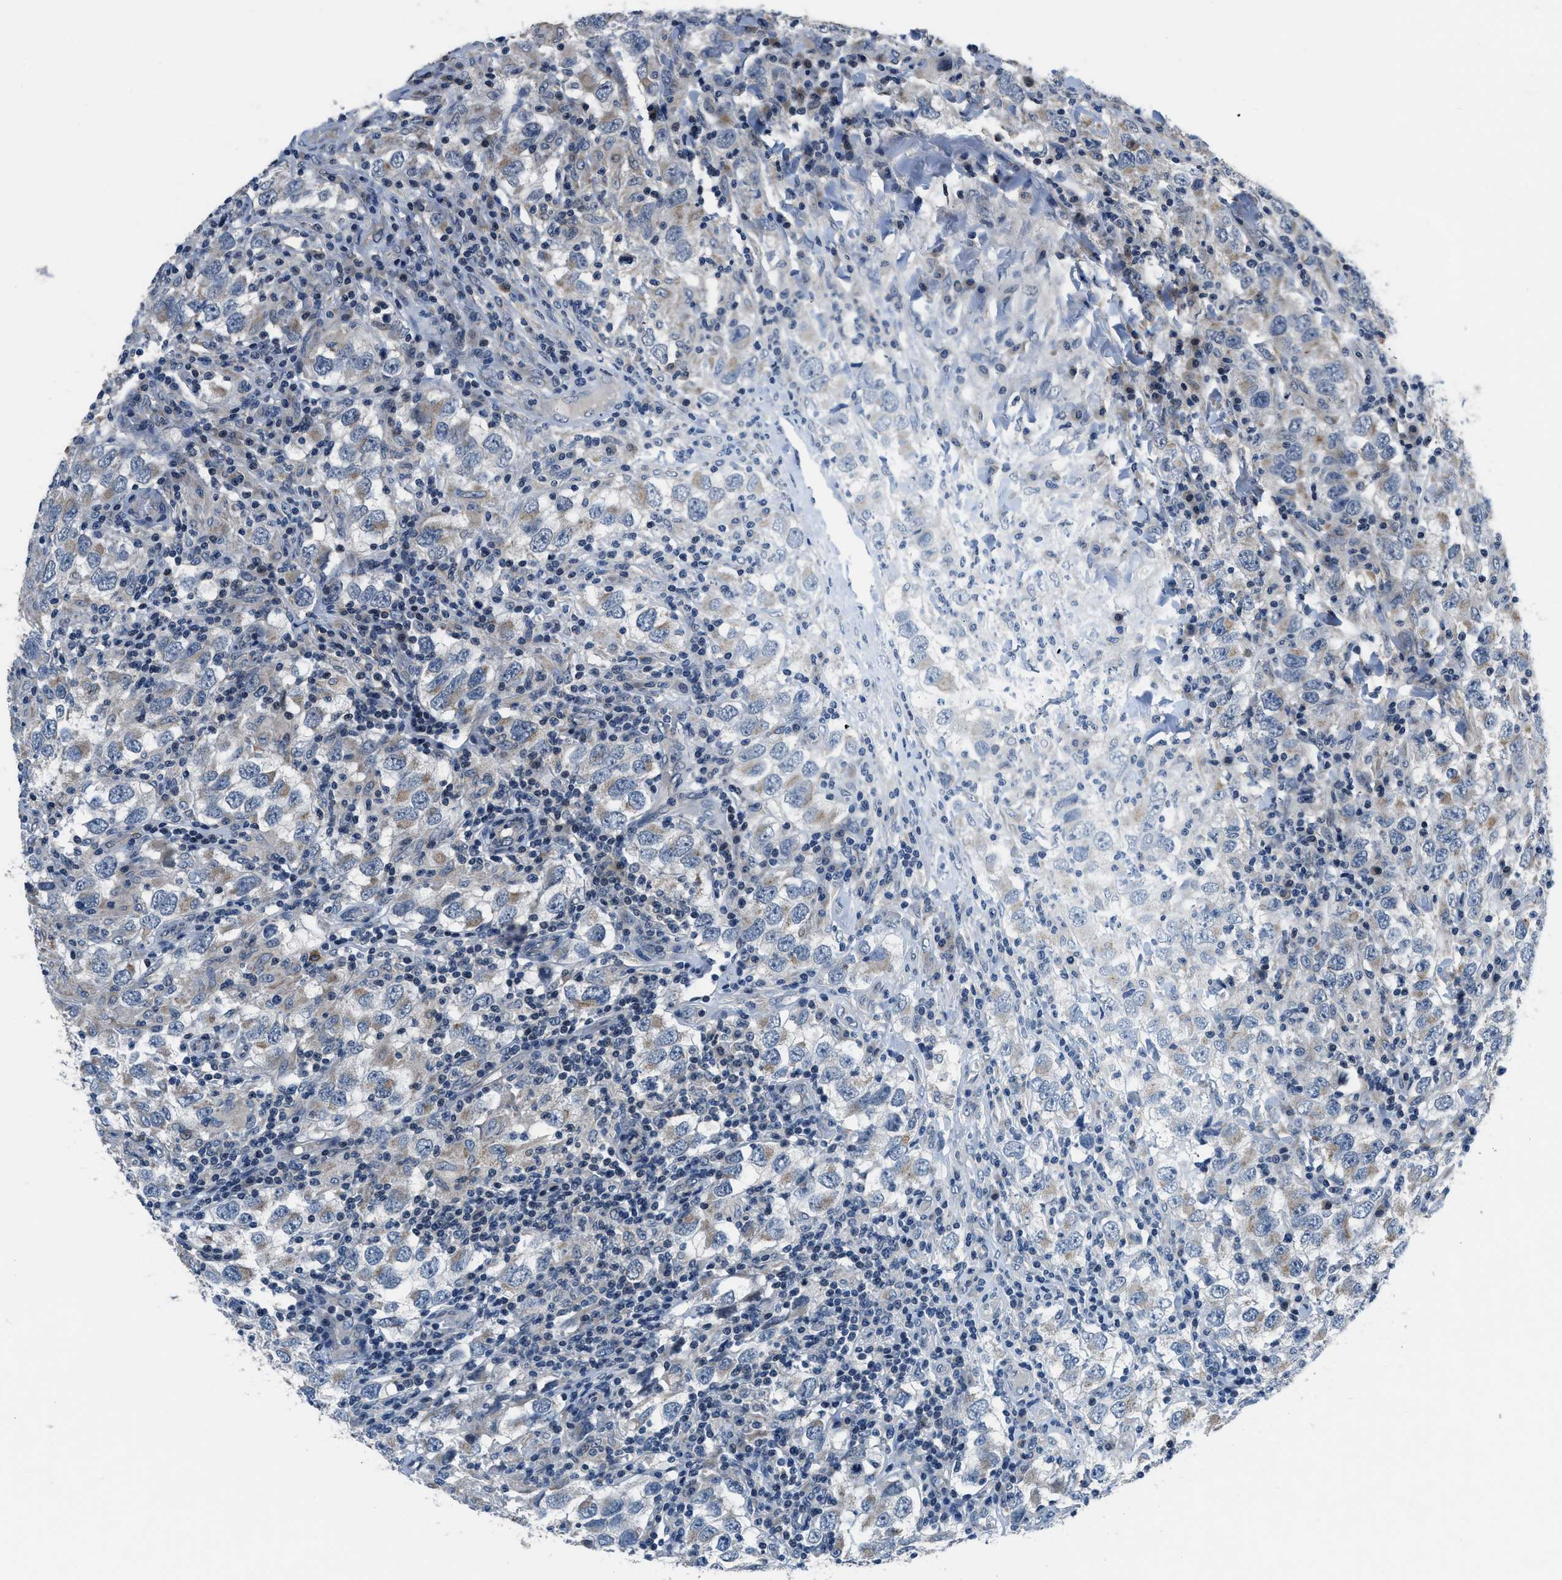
{"staining": {"intensity": "weak", "quantity": "25%-75%", "location": "cytoplasmic/membranous"}, "tissue": "testis cancer", "cell_type": "Tumor cells", "image_type": "cancer", "snomed": [{"axis": "morphology", "description": "Carcinoma, Embryonal, NOS"}, {"axis": "topography", "description": "Testis"}], "caption": "High-power microscopy captured an immunohistochemistry micrograph of testis cancer, revealing weak cytoplasmic/membranous staining in about 25%-75% of tumor cells. (DAB (3,3'-diaminobenzidine) IHC, brown staining for protein, blue staining for nuclei).", "gene": "SETD5", "patient": {"sex": "male", "age": 21}}